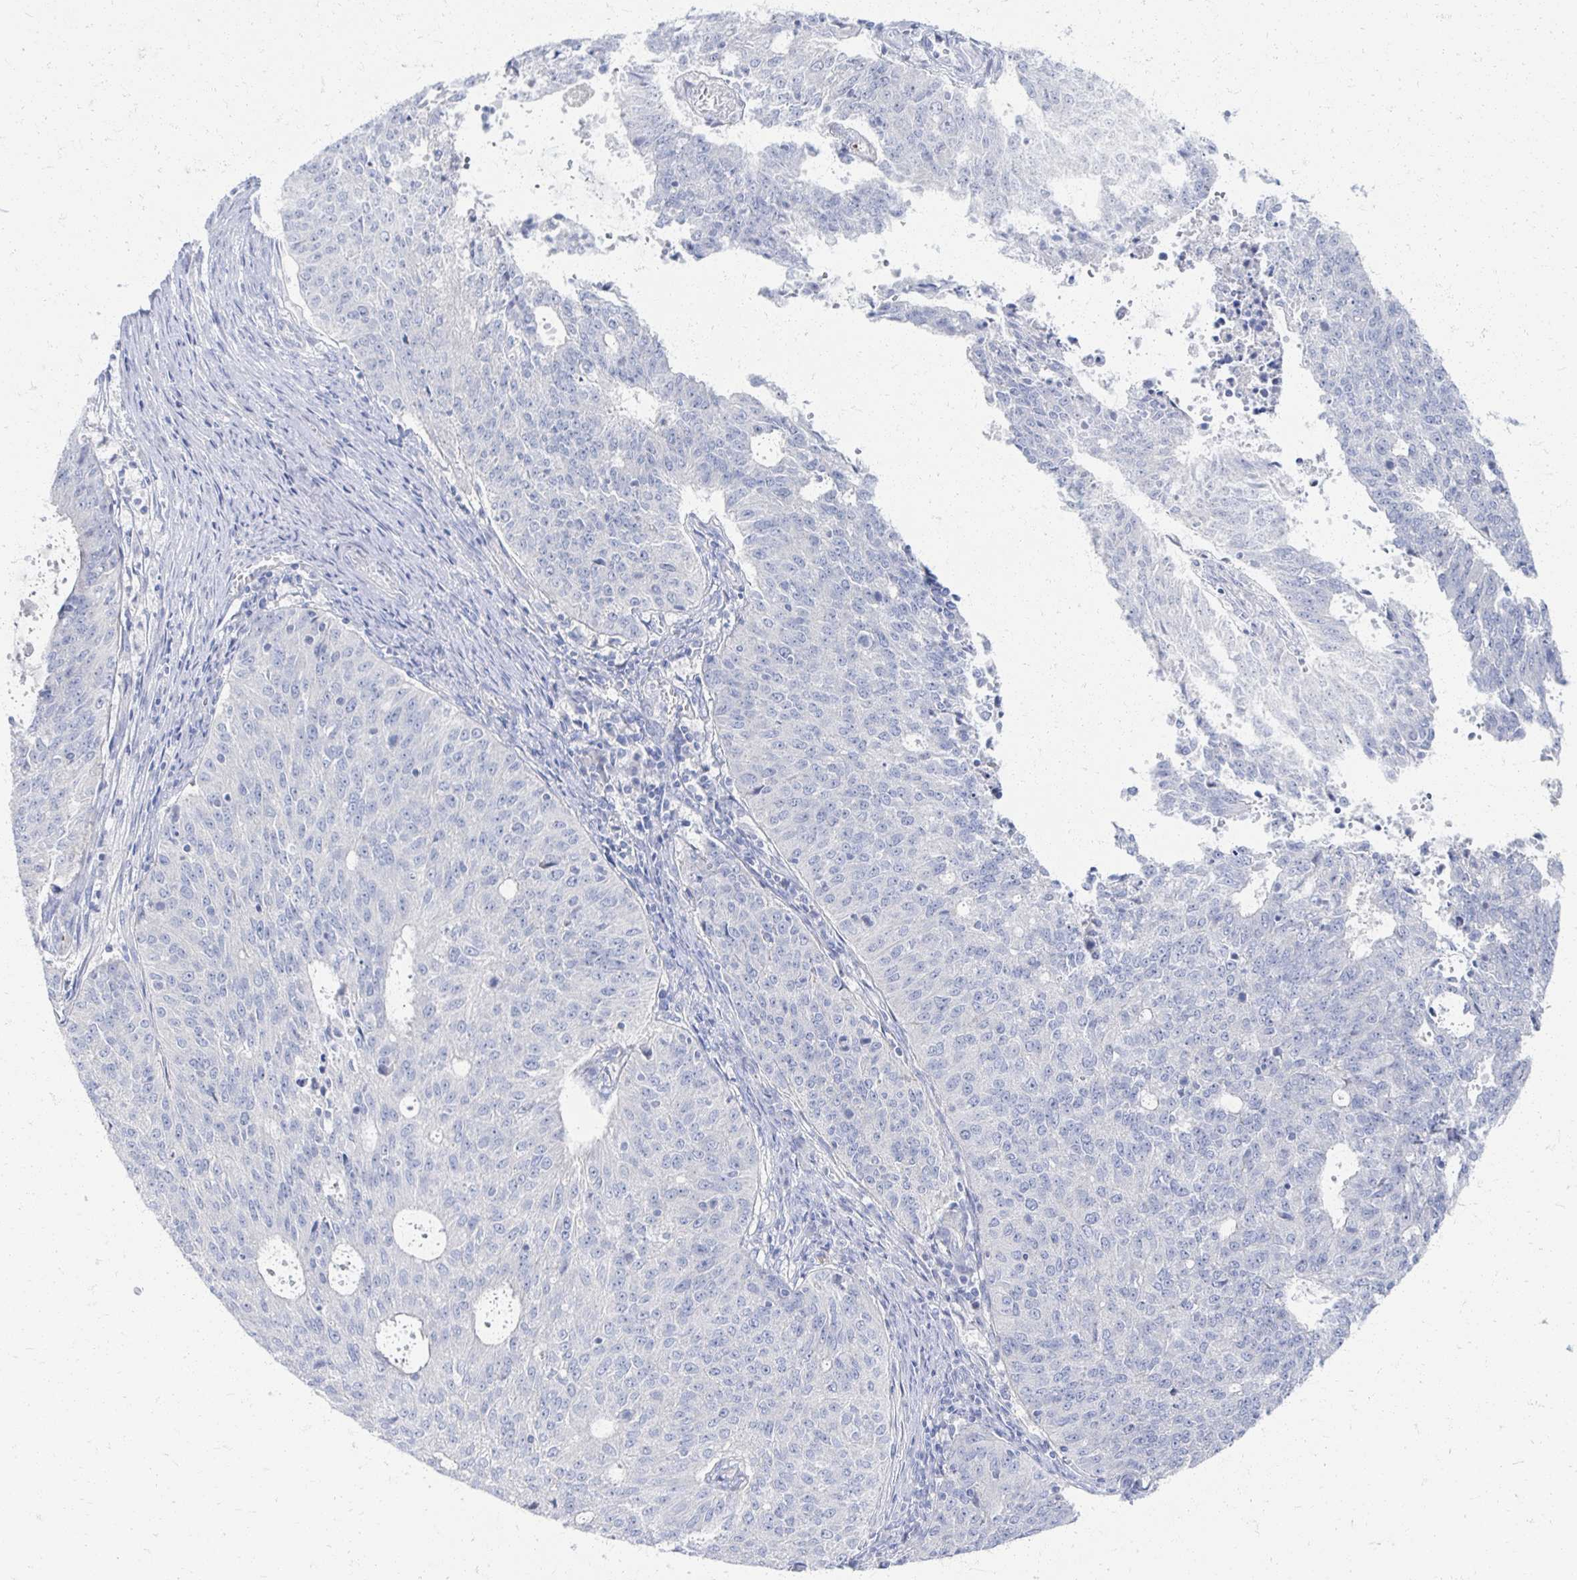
{"staining": {"intensity": "negative", "quantity": "none", "location": "none"}, "tissue": "endometrial cancer", "cell_type": "Tumor cells", "image_type": "cancer", "snomed": [{"axis": "morphology", "description": "Adenocarcinoma, NOS"}, {"axis": "topography", "description": "Endometrium"}], "caption": "Immunohistochemistry micrograph of human endometrial cancer stained for a protein (brown), which exhibits no expression in tumor cells.", "gene": "PRR20A", "patient": {"sex": "female", "age": 82}}